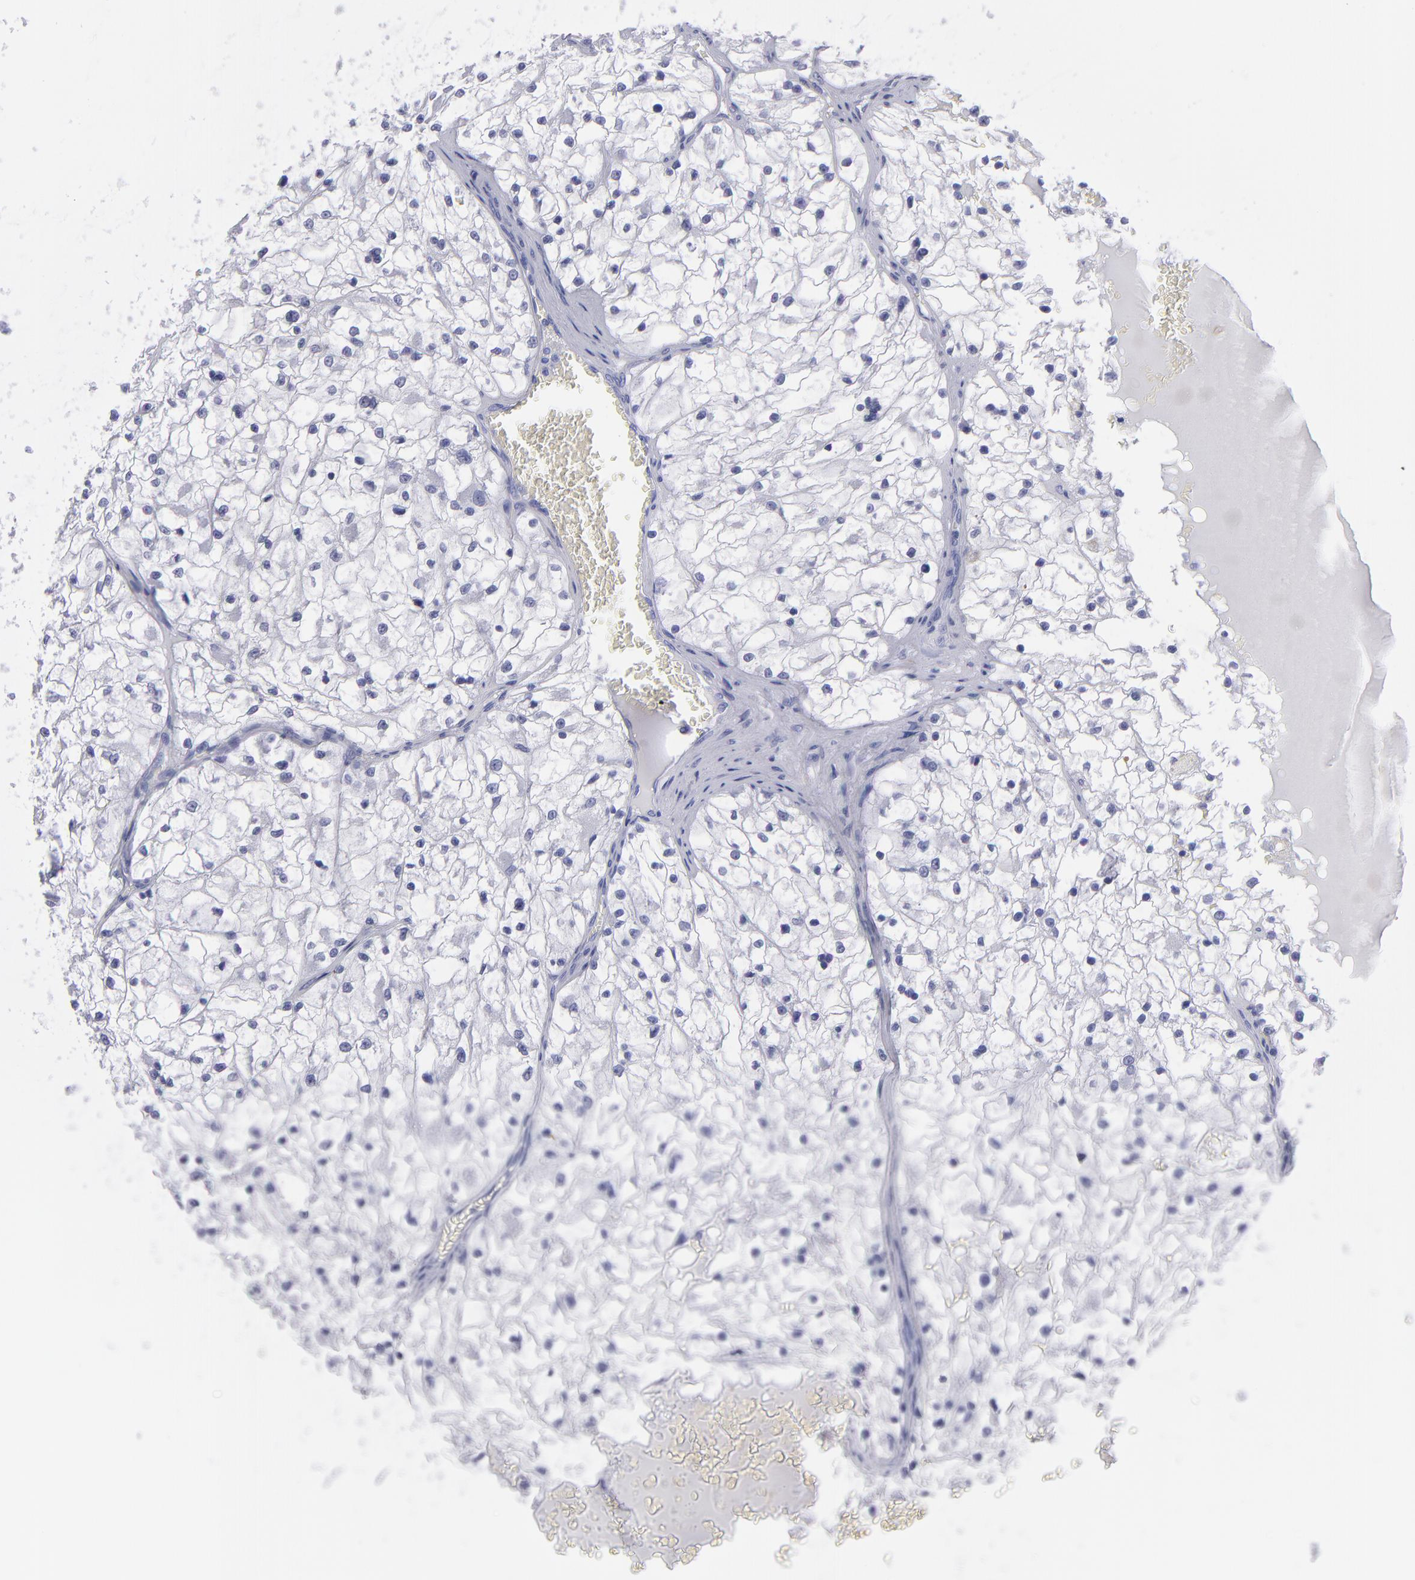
{"staining": {"intensity": "negative", "quantity": "none", "location": "none"}, "tissue": "renal cancer", "cell_type": "Tumor cells", "image_type": "cancer", "snomed": [{"axis": "morphology", "description": "Adenocarcinoma, NOS"}, {"axis": "topography", "description": "Kidney"}], "caption": "This is an immunohistochemistry photomicrograph of renal cancer (adenocarcinoma). There is no expression in tumor cells.", "gene": "MB", "patient": {"sex": "male", "age": 61}}